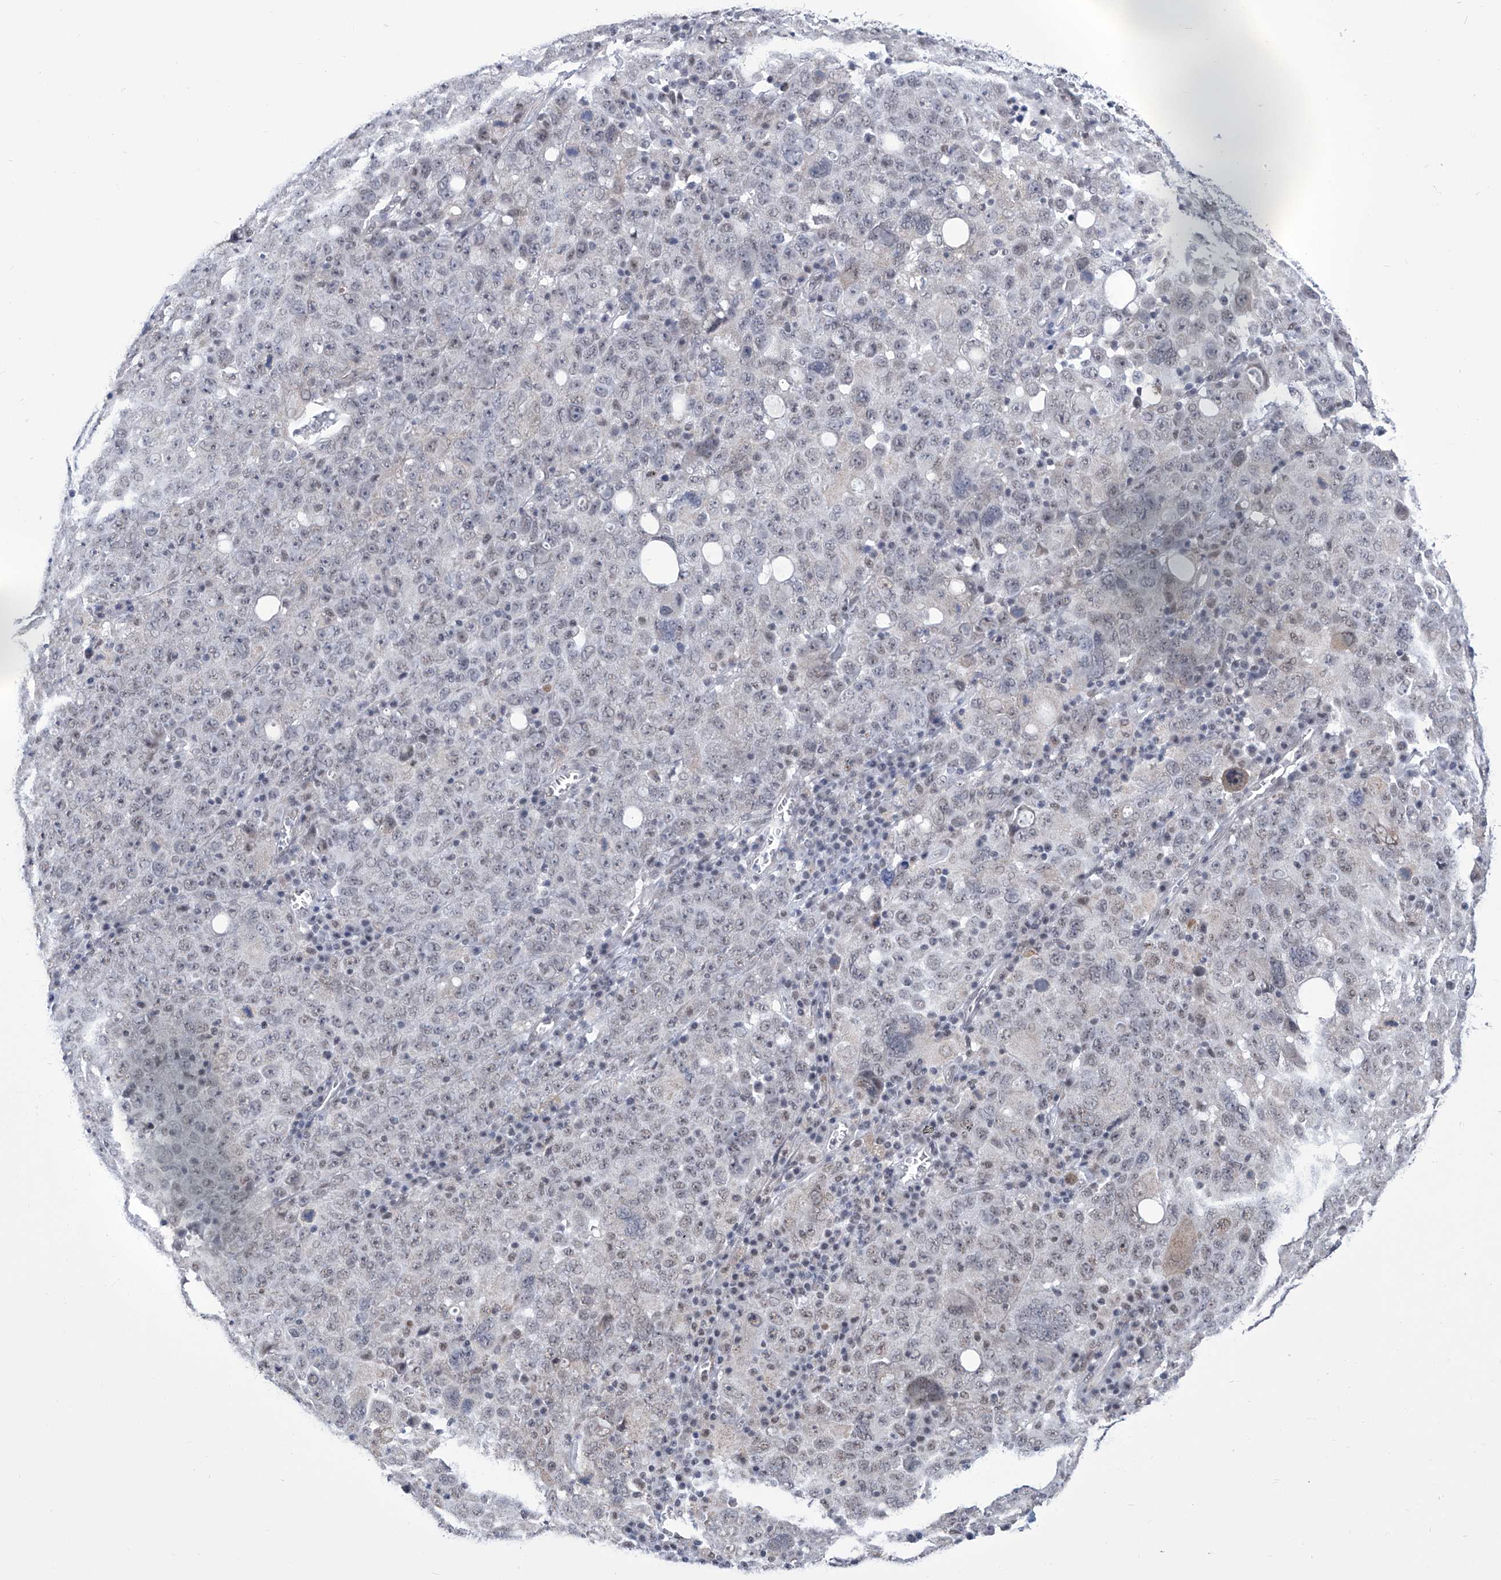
{"staining": {"intensity": "weak", "quantity": "<25%", "location": "nuclear"}, "tissue": "ovarian cancer", "cell_type": "Tumor cells", "image_type": "cancer", "snomed": [{"axis": "morphology", "description": "Carcinoma, endometroid"}, {"axis": "topography", "description": "Ovary"}], "caption": "Protein analysis of ovarian cancer (endometroid carcinoma) shows no significant expression in tumor cells.", "gene": "SART1", "patient": {"sex": "female", "age": 62}}